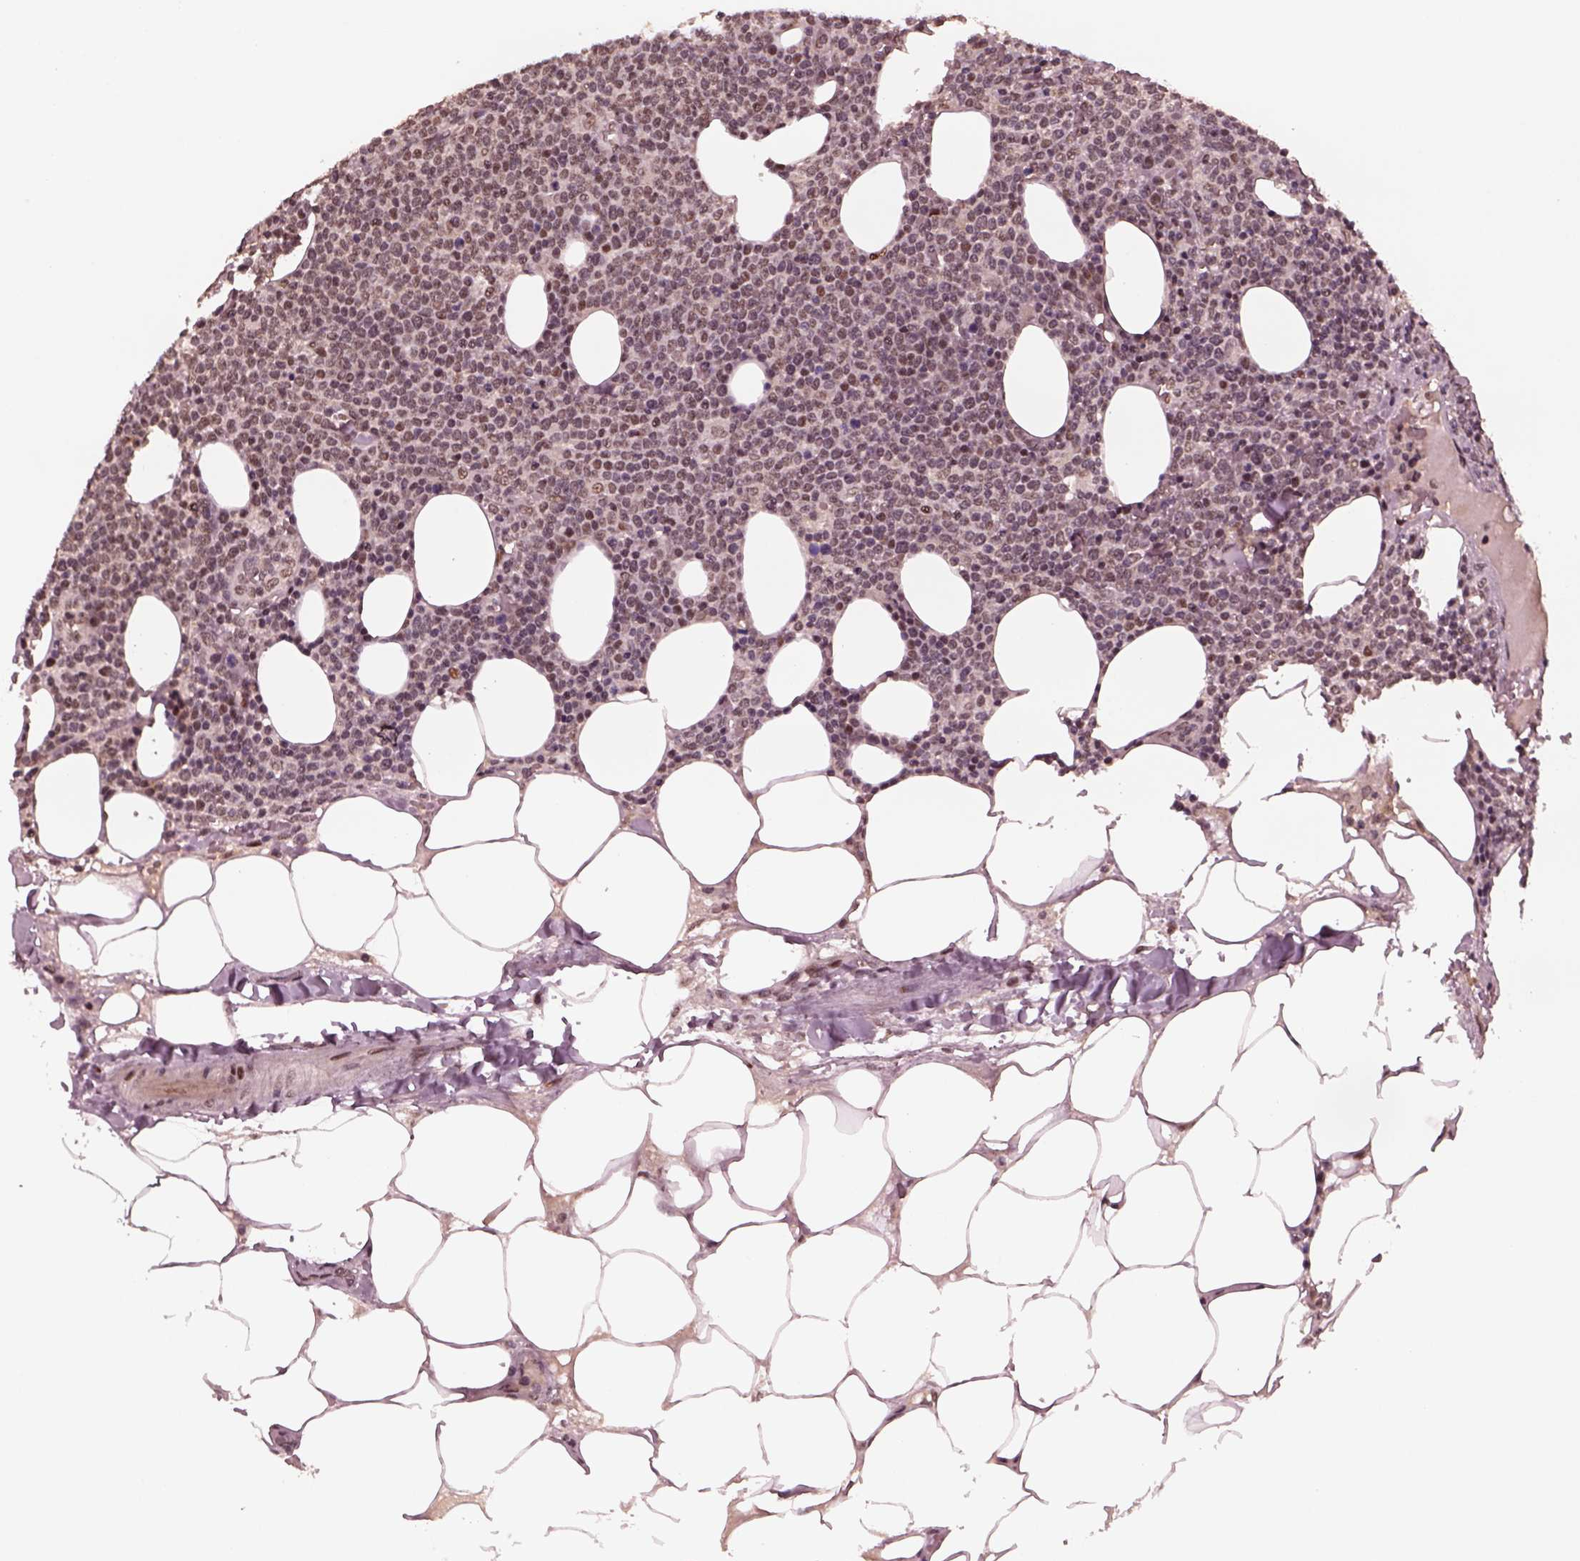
{"staining": {"intensity": "weak", "quantity": "25%-75%", "location": "nuclear"}, "tissue": "lymphoma", "cell_type": "Tumor cells", "image_type": "cancer", "snomed": [{"axis": "morphology", "description": "Malignant lymphoma, non-Hodgkin's type, High grade"}, {"axis": "topography", "description": "Lymph node"}], "caption": "Immunohistochemical staining of malignant lymphoma, non-Hodgkin's type (high-grade) exhibits low levels of weak nuclear protein staining in about 25%-75% of tumor cells.", "gene": "NAP1L5", "patient": {"sex": "male", "age": 61}}